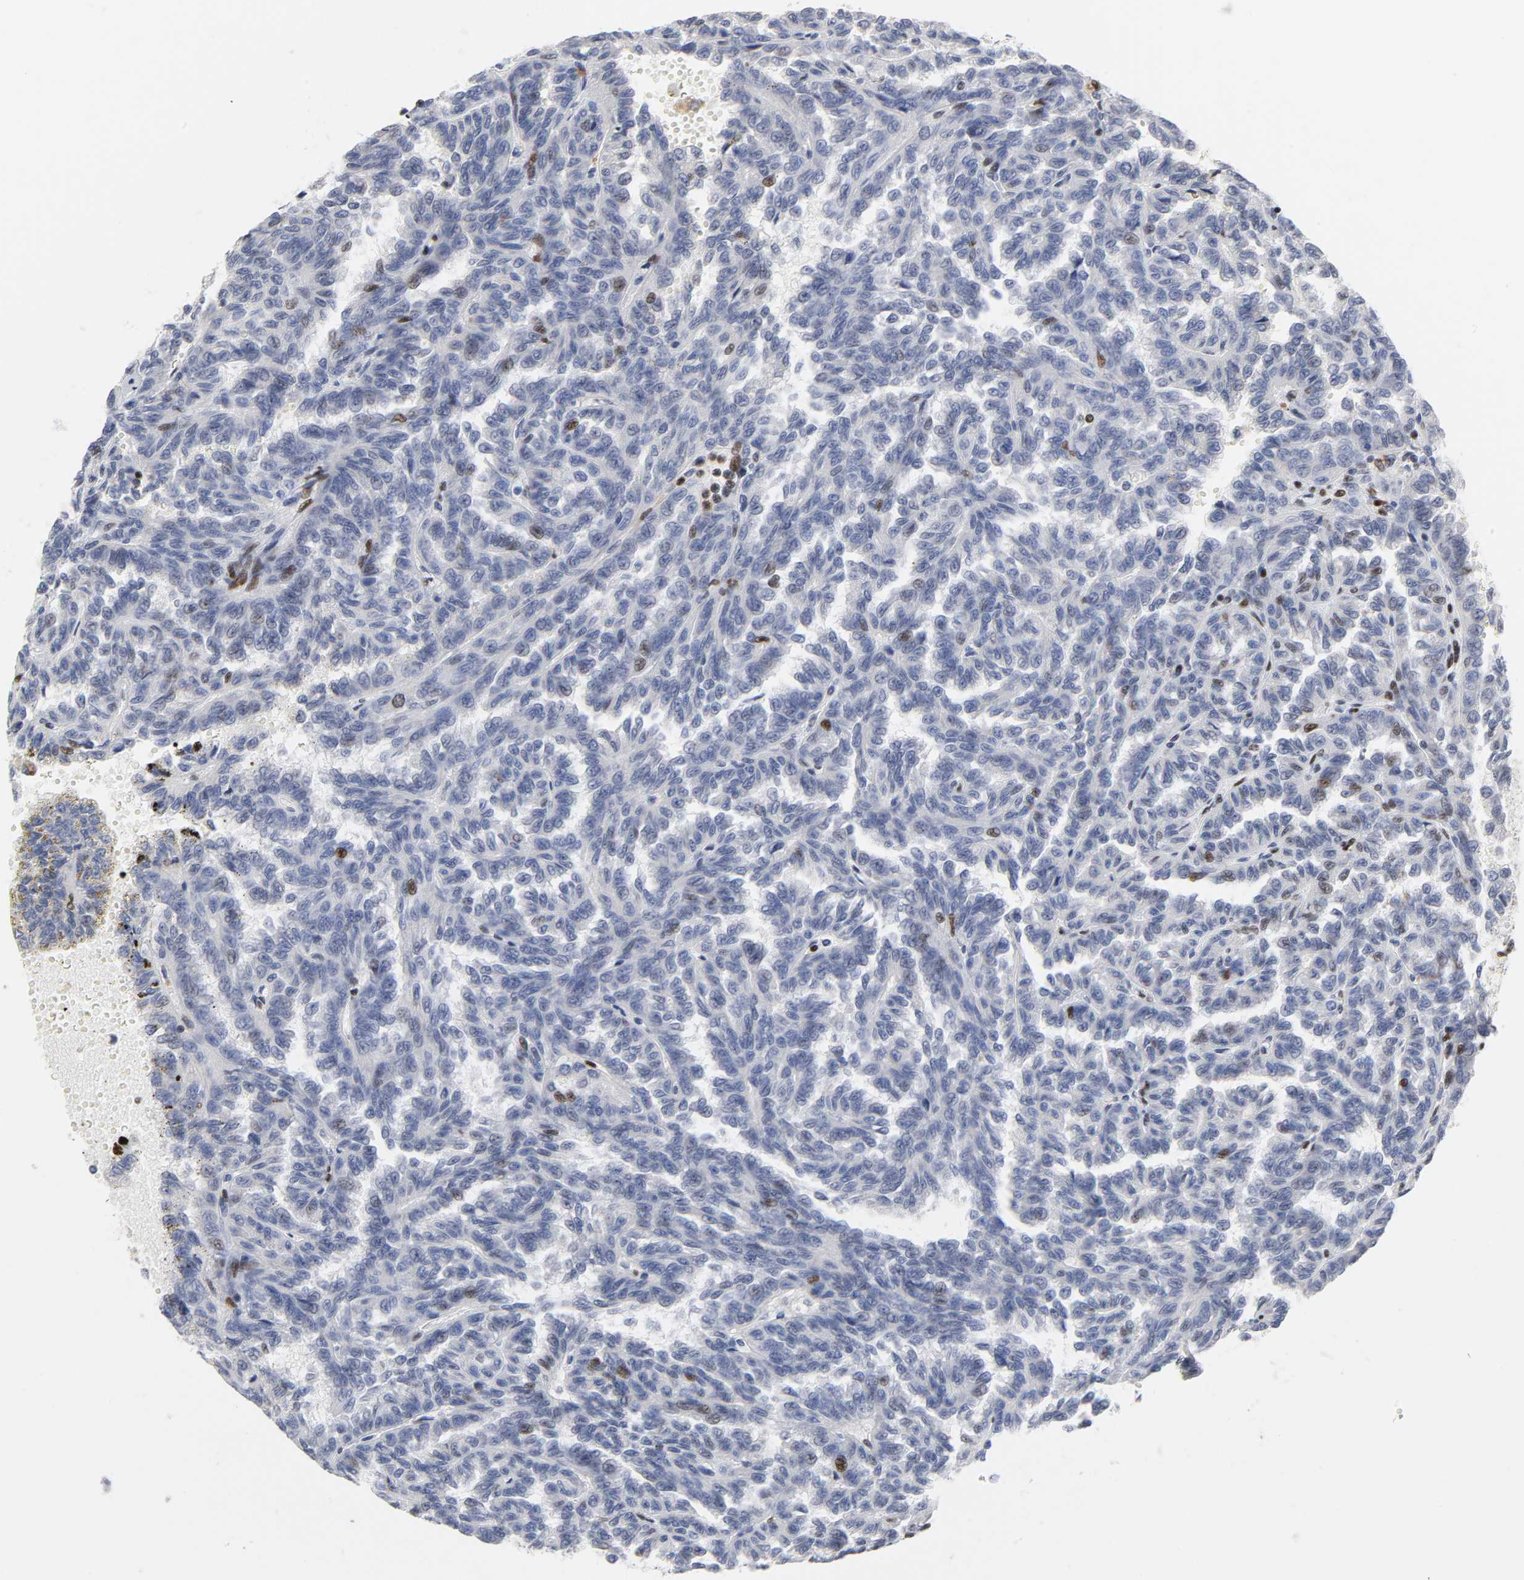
{"staining": {"intensity": "moderate", "quantity": "<25%", "location": "nuclear"}, "tissue": "renal cancer", "cell_type": "Tumor cells", "image_type": "cancer", "snomed": [{"axis": "morphology", "description": "Inflammation, NOS"}, {"axis": "morphology", "description": "Adenocarcinoma, NOS"}, {"axis": "topography", "description": "Kidney"}], "caption": "A brown stain highlights moderate nuclear positivity of a protein in renal cancer (adenocarcinoma) tumor cells. (DAB = brown stain, brightfield microscopy at high magnification).", "gene": "CREBBP", "patient": {"sex": "male", "age": 68}}